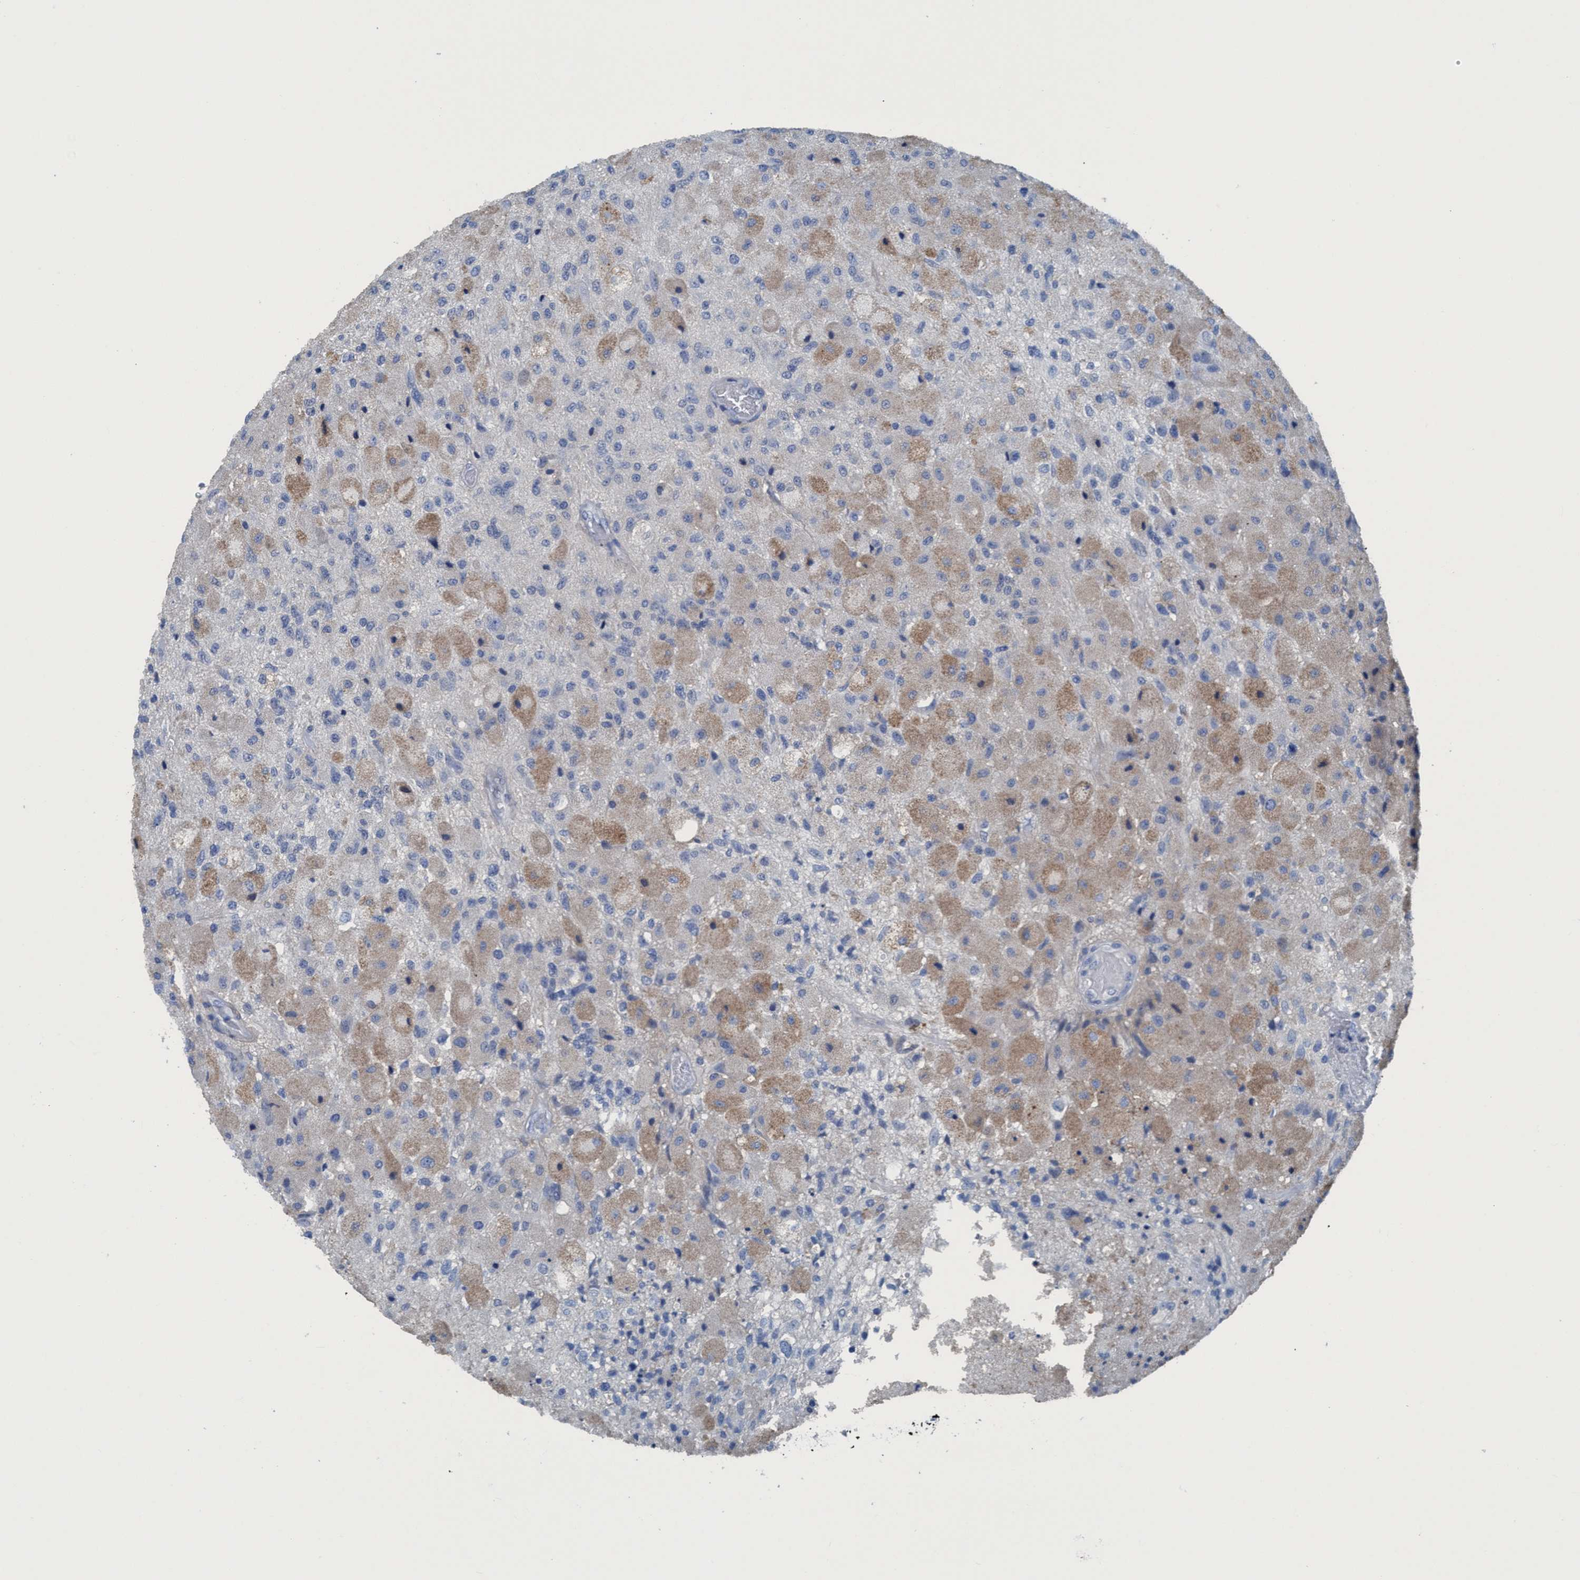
{"staining": {"intensity": "weak", "quantity": "25%-75%", "location": "cytoplasmic/membranous"}, "tissue": "glioma", "cell_type": "Tumor cells", "image_type": "cancer", "snomed": [{"axis": "morphology", "description": "Normal tissue, NOS"}, {"axis": "morphology", "description": "Glioma, malignant, High grade"}, {"axis": "topography", "description": "Cerebral cortex"}], "caption": "Immunohistochemical staining of malignant glioma (high-grade) displays low levels of weak cytoplasmic/membranous protein staining in about 25%-75% of tumor cells. The staining was performed using DAB (3,3'-diaminobenzidine), with brown indicating positive protein expression. Nuclei are stained blue with hematoxylin.", "gene": "DNAI1", "patient": {"sex": "male", "age": 77}}